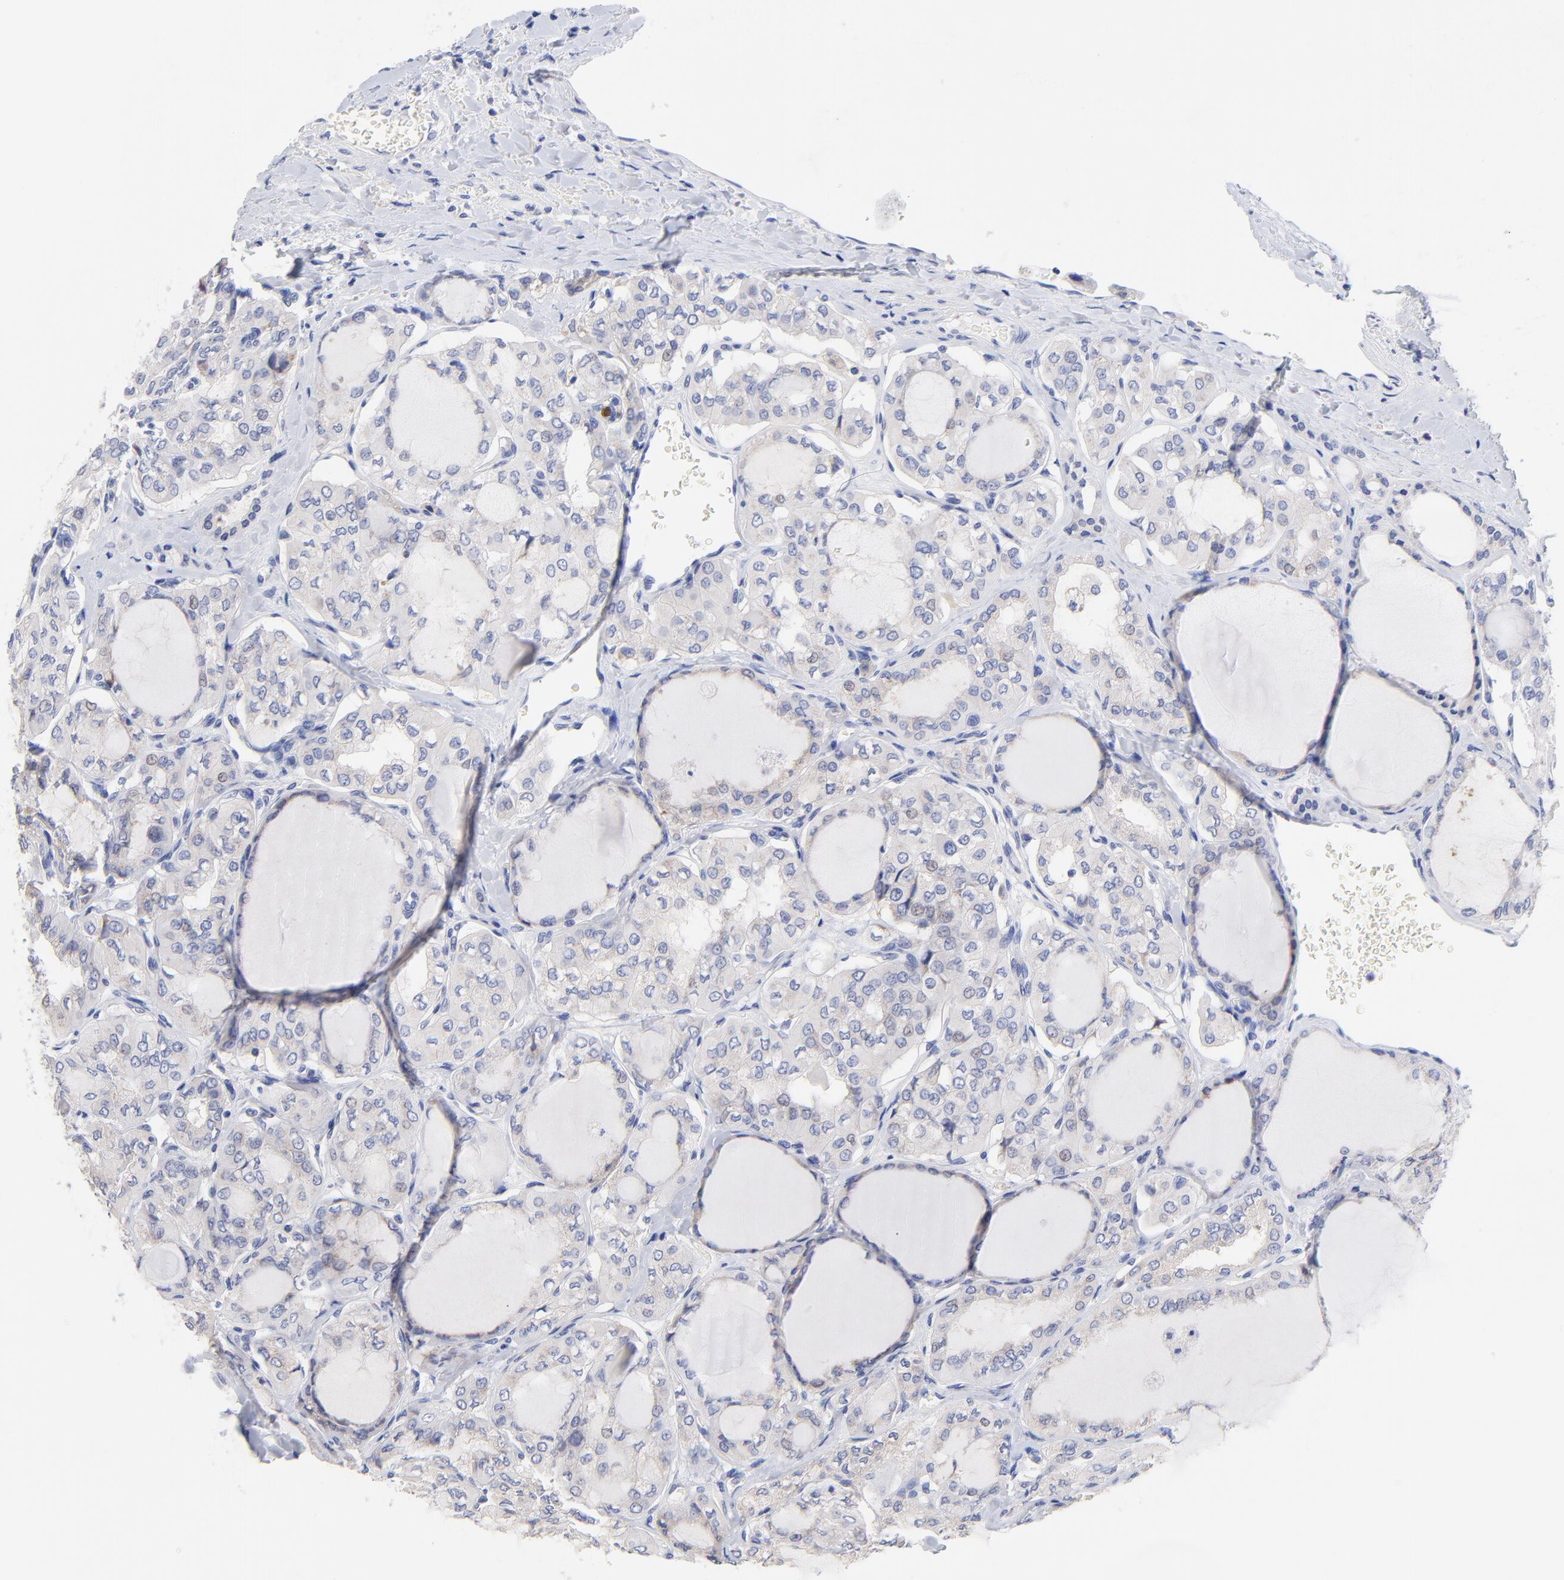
{"staining": {"intensity": "weak", "quantity": "<25%", "location": "cytoplasmic/membranous"}, "tissue": "thyroid cancer", "cell_type": "Tumor cells", "image_type": "cancer", "snomed": [{"axis": "morphology", "description": "Papillary adenocarcinoma, NOS"}, {"axis": "topography", "description": "Thyroid gland"}], "caption": "A photomicrograph of human thyroid cancer is negative for staining in tumor cells.", "gene": "LAX1", "patient": {"sex": "male", "age": 20}}